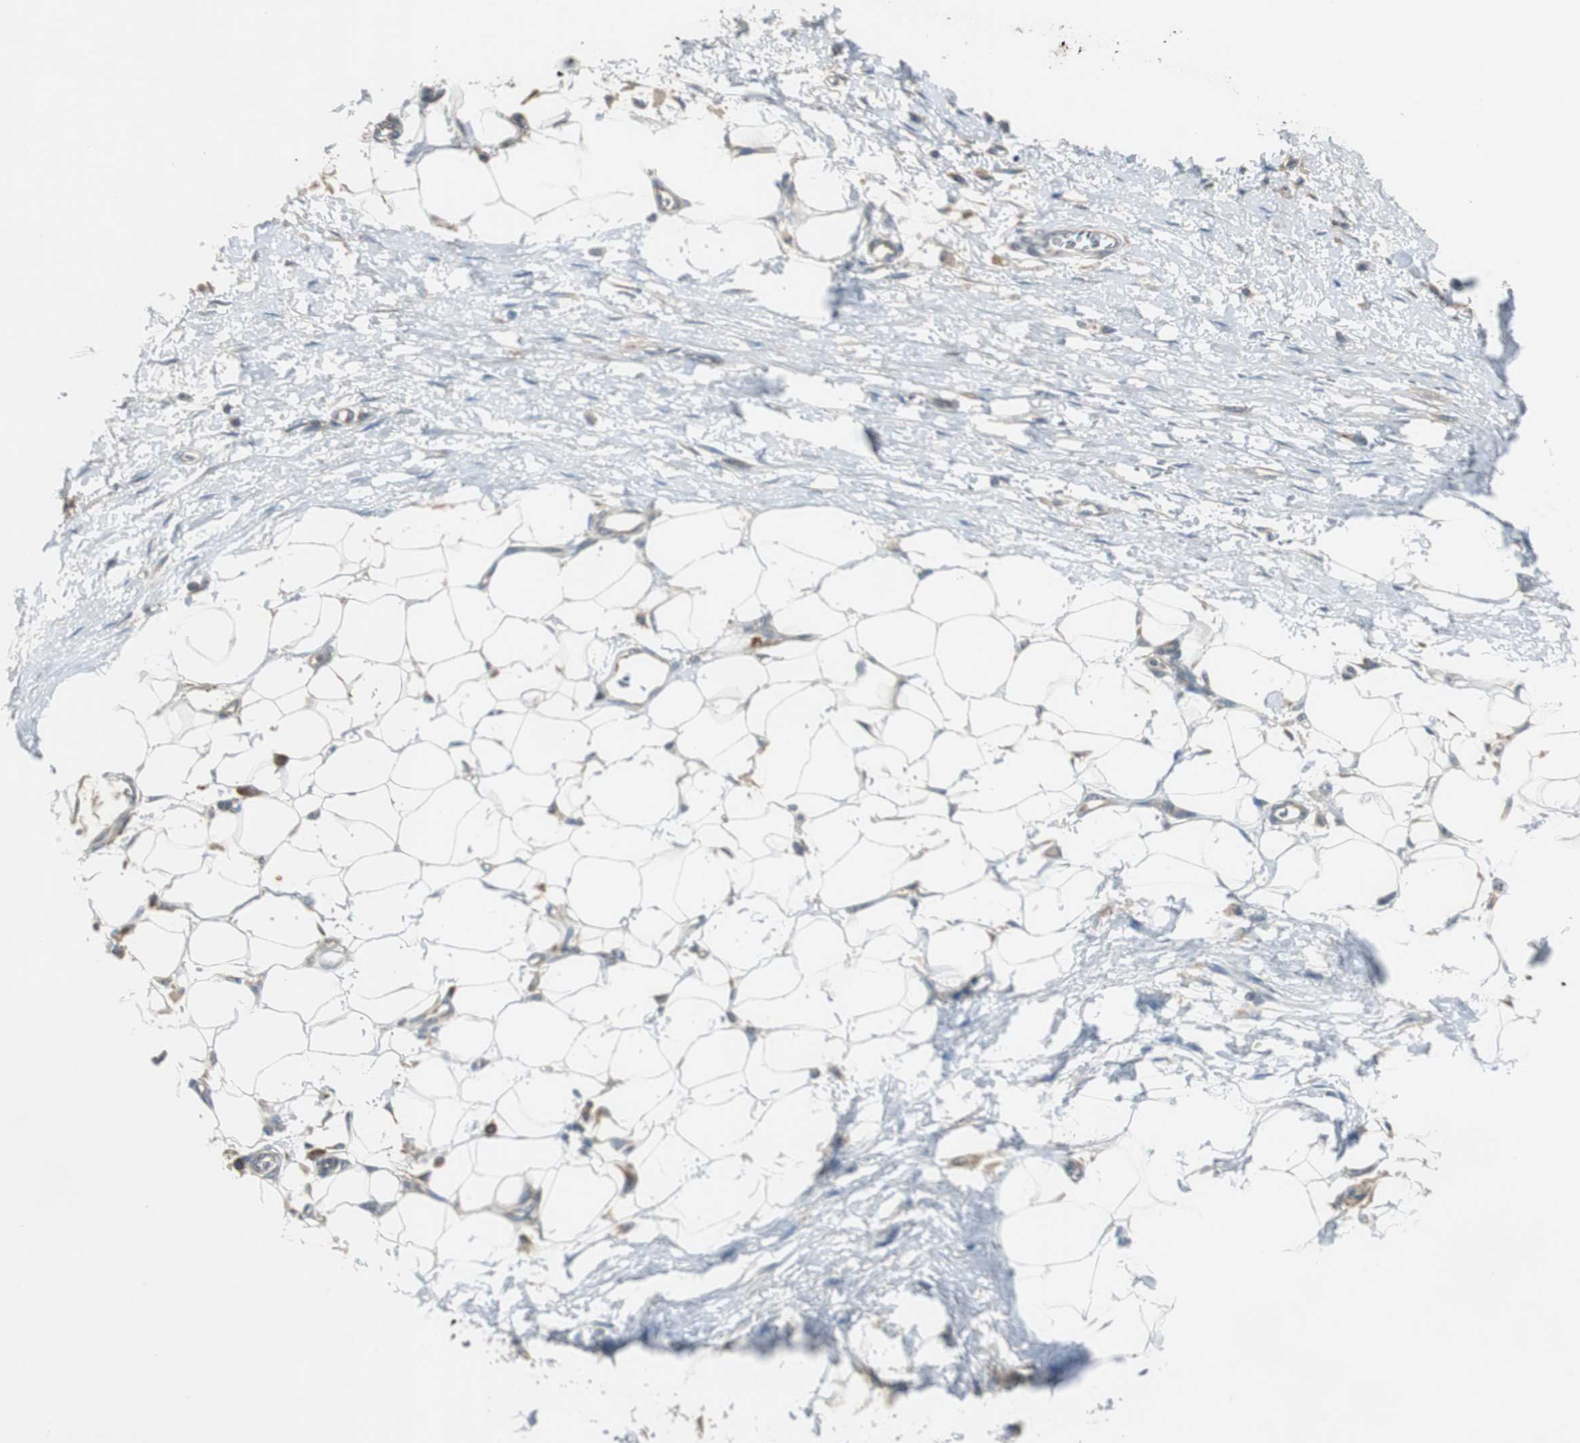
{"staining": {"intensity": "negative", "quantity": "none", "location": "none"}, "tissue": "adipose tissue", "cell_type": "Adipocytes", "image_type": "normal", "snomed": [{"axis": "morphology", "description": "Normal tissue, NOS"}, {"axis": "morphology", "description": "Urothelial carcinoma, High grade"}, {"axis": "topography", "description": "Vascular tissue"}, {"axis": "topography", "description": "Urinary bladder"}], "caption": "Adipose tissue stained for a protein using immunohistochemistry exhibits no expression adipocytes.", "gene": "MYT1", "patient": {"sex": "female", "age": 56}}